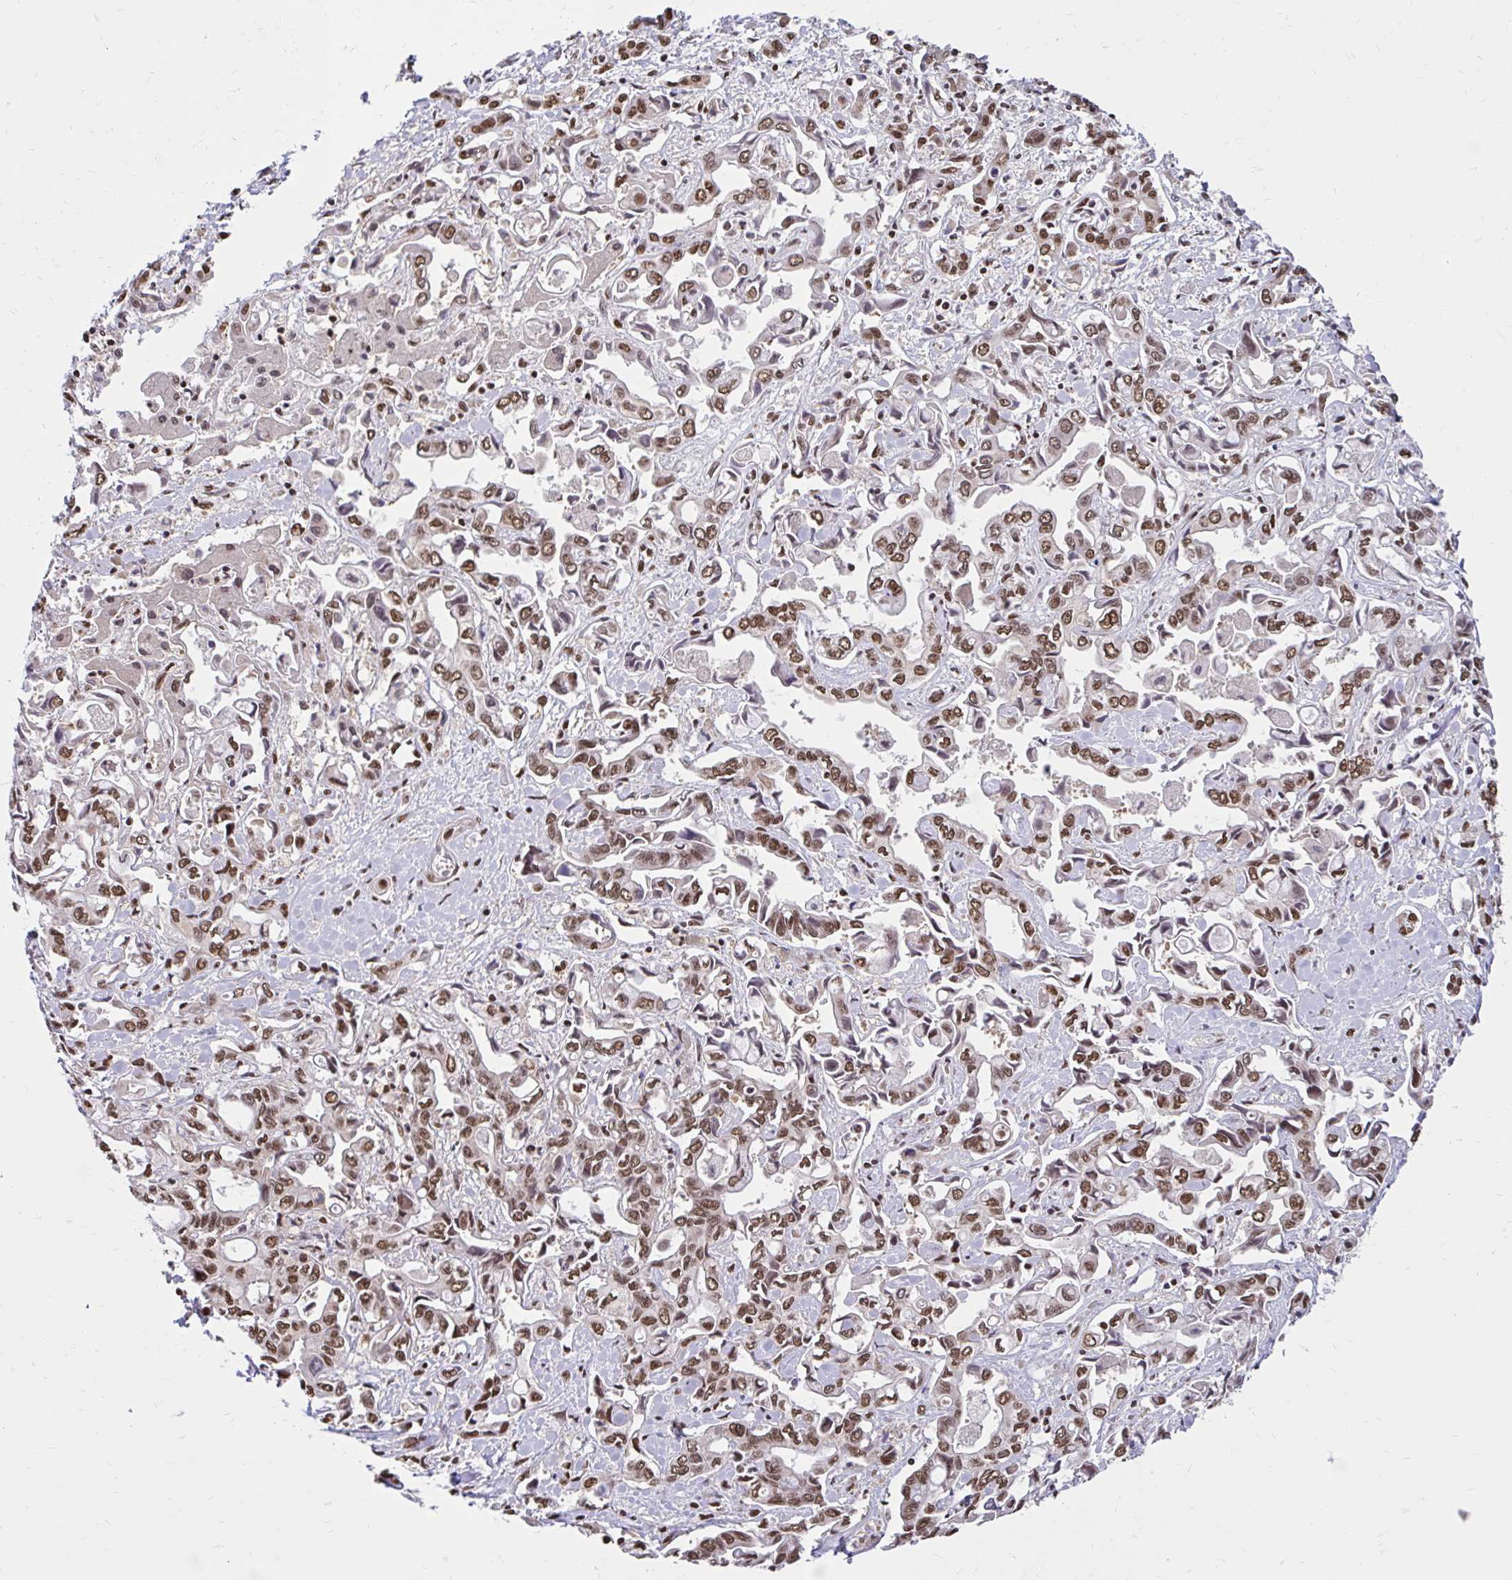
{"staining": {"intensity": "moderate", "quantity": ">75%", "location": "nuclear"}, "tissue": "liver cancer", "cell_type": "Tumor cells", "image_type": "cancer", "snomed": [{"axis": "morphology", "description": "Cholangiocarcinoma"}, {"axis": "topography", "description": "Liver"}], "caption": "Liver cancer (cholangiocarcinoma) stained with a protein marker displays moderate staining in tumor cells.", "gene": "ABCA9", "patient": {"sex": "female", "age": 64}}